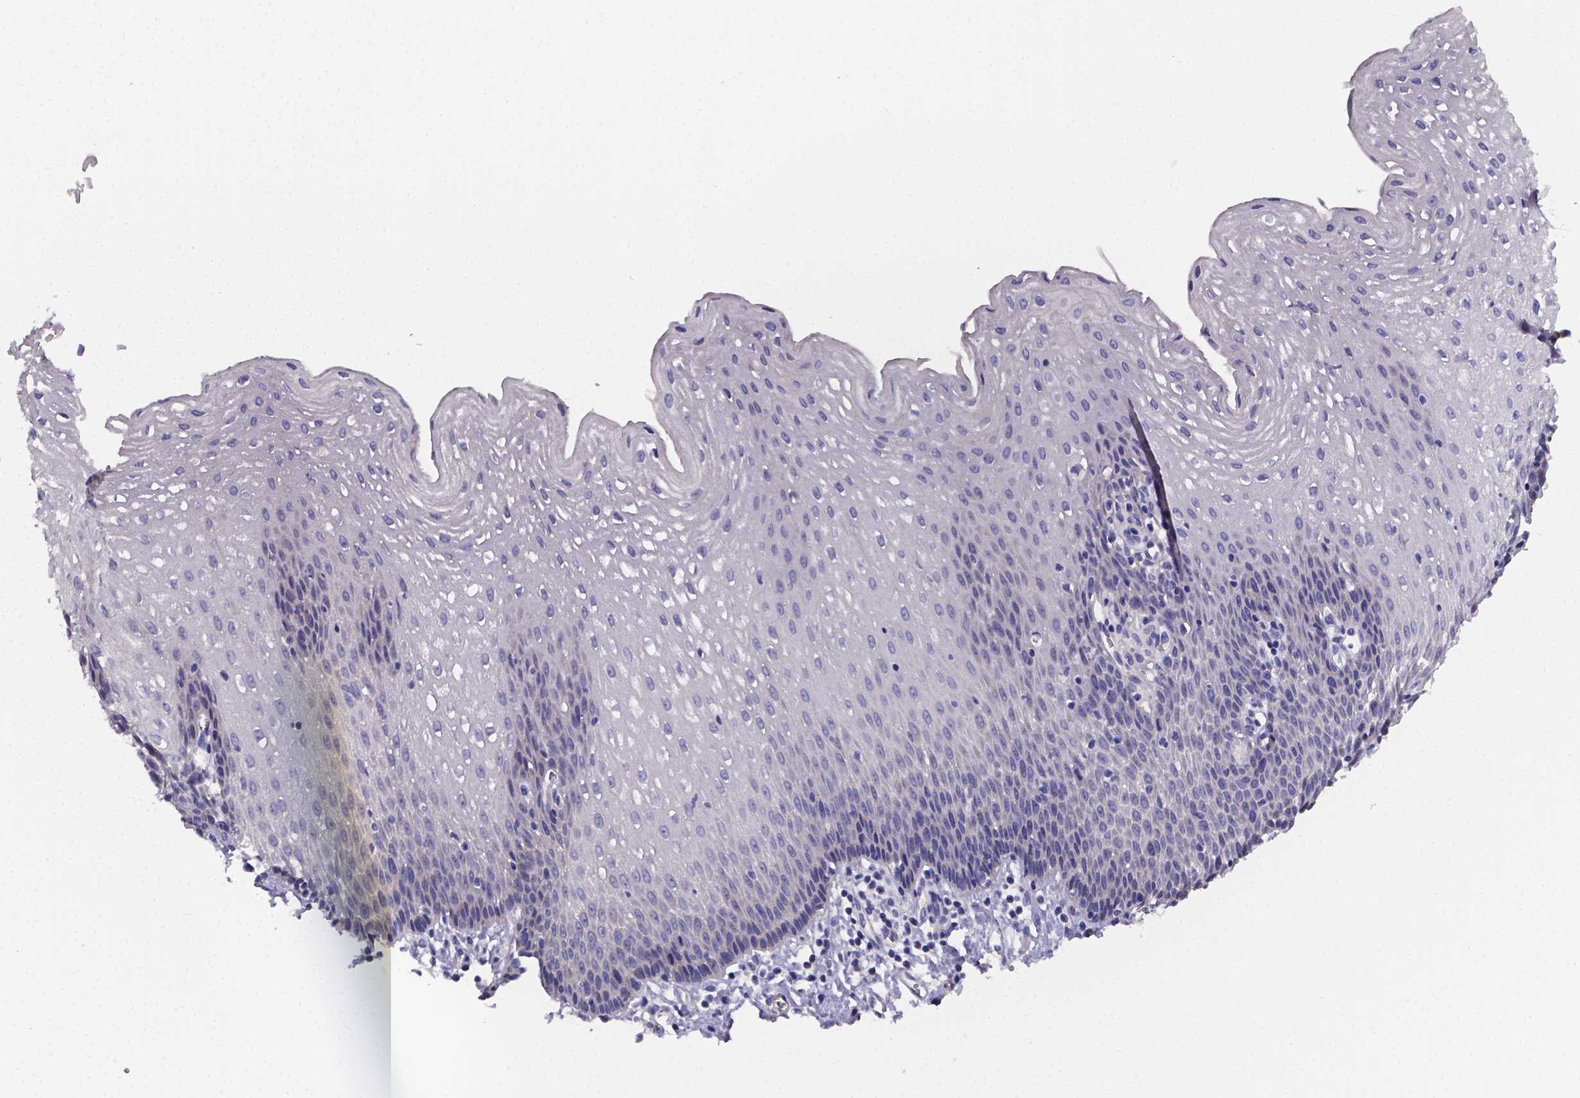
{"staining": {"intensity": "negative", "quantity": "none", "location": "none"}, "tissue": "esophagus", "cell_type": "Squamous epithelial cells", "image_type": "normal", "snomed": [{"axis": "morphology", "description": "Normal tissue, NOS"}, {"axis": "topography", "description": "Esophagus"}], "caption": "Squamous epithelial cells are negative for brown protein staining in unremarkable esophagus. (Stains: DAB (3,3'-diaminobenzidine) immunohistochemistry with hematoxylin counter stain, Microscopy: brightfield microscopy at high magnification).", "gene": "GABRA3", "patient": {"sex": "female", "age": 64}}